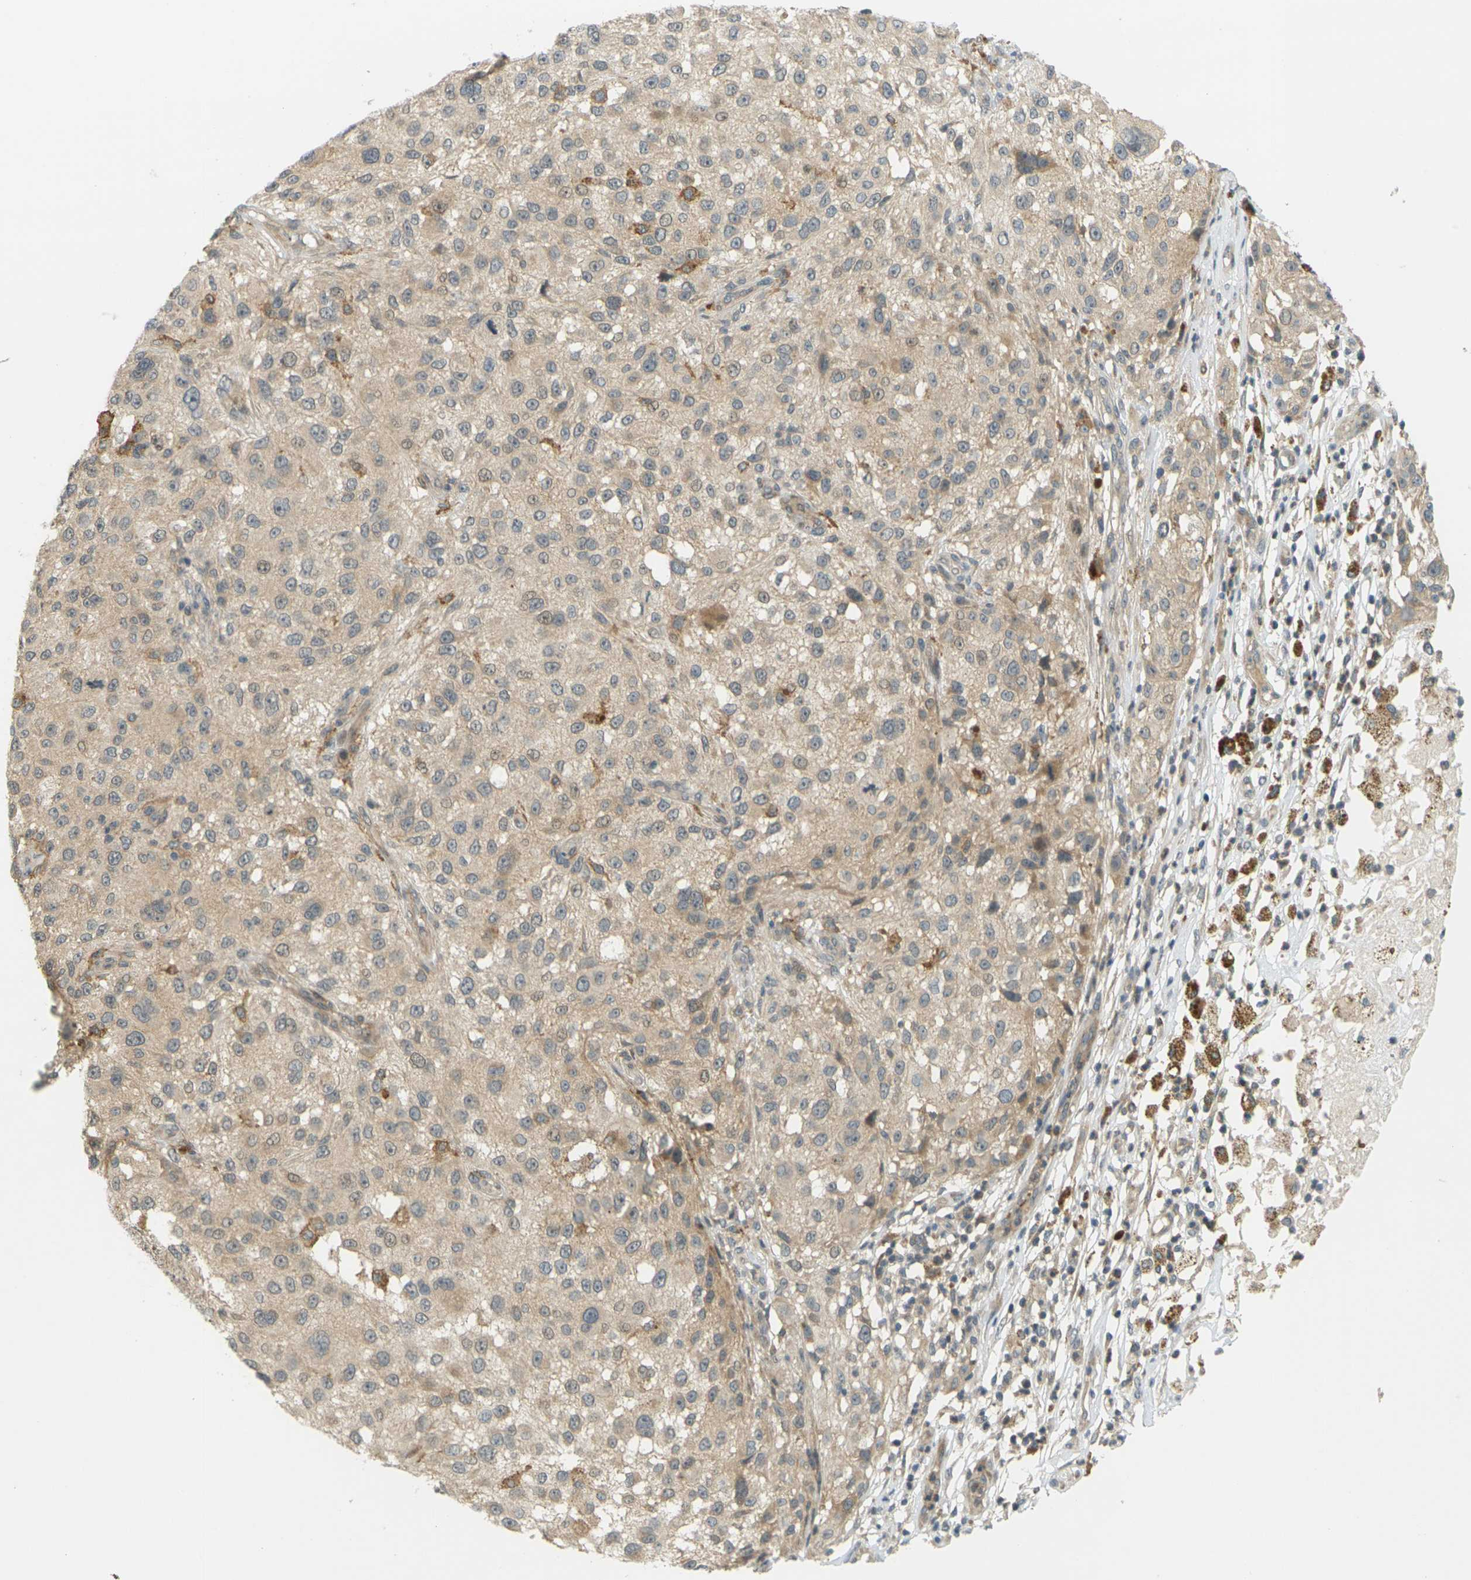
{"staining": {"intensity": "moderate", "quantity": ">75%", "location": "cytoplasmic/membranous"}, "tissue": "melanoma", "cell_type": "Tumor cells", "image_type": "cancer", "snomed": [{"axis": "morphology", "description": "Necrosis, NOS"}, {"axis": "morphology", "description": "Malignant melanoma, NOS"}, {"axis": "topography", "description": "Skin"}], "caption": "Immunohistochemical staining of human melanoma reveals medium levels of moderate cytoplasmic/membranous protein positivity in about >75% of tumor cells.", "gene": "SOCS6", "patient": {"sex": "female", "age": 87}}